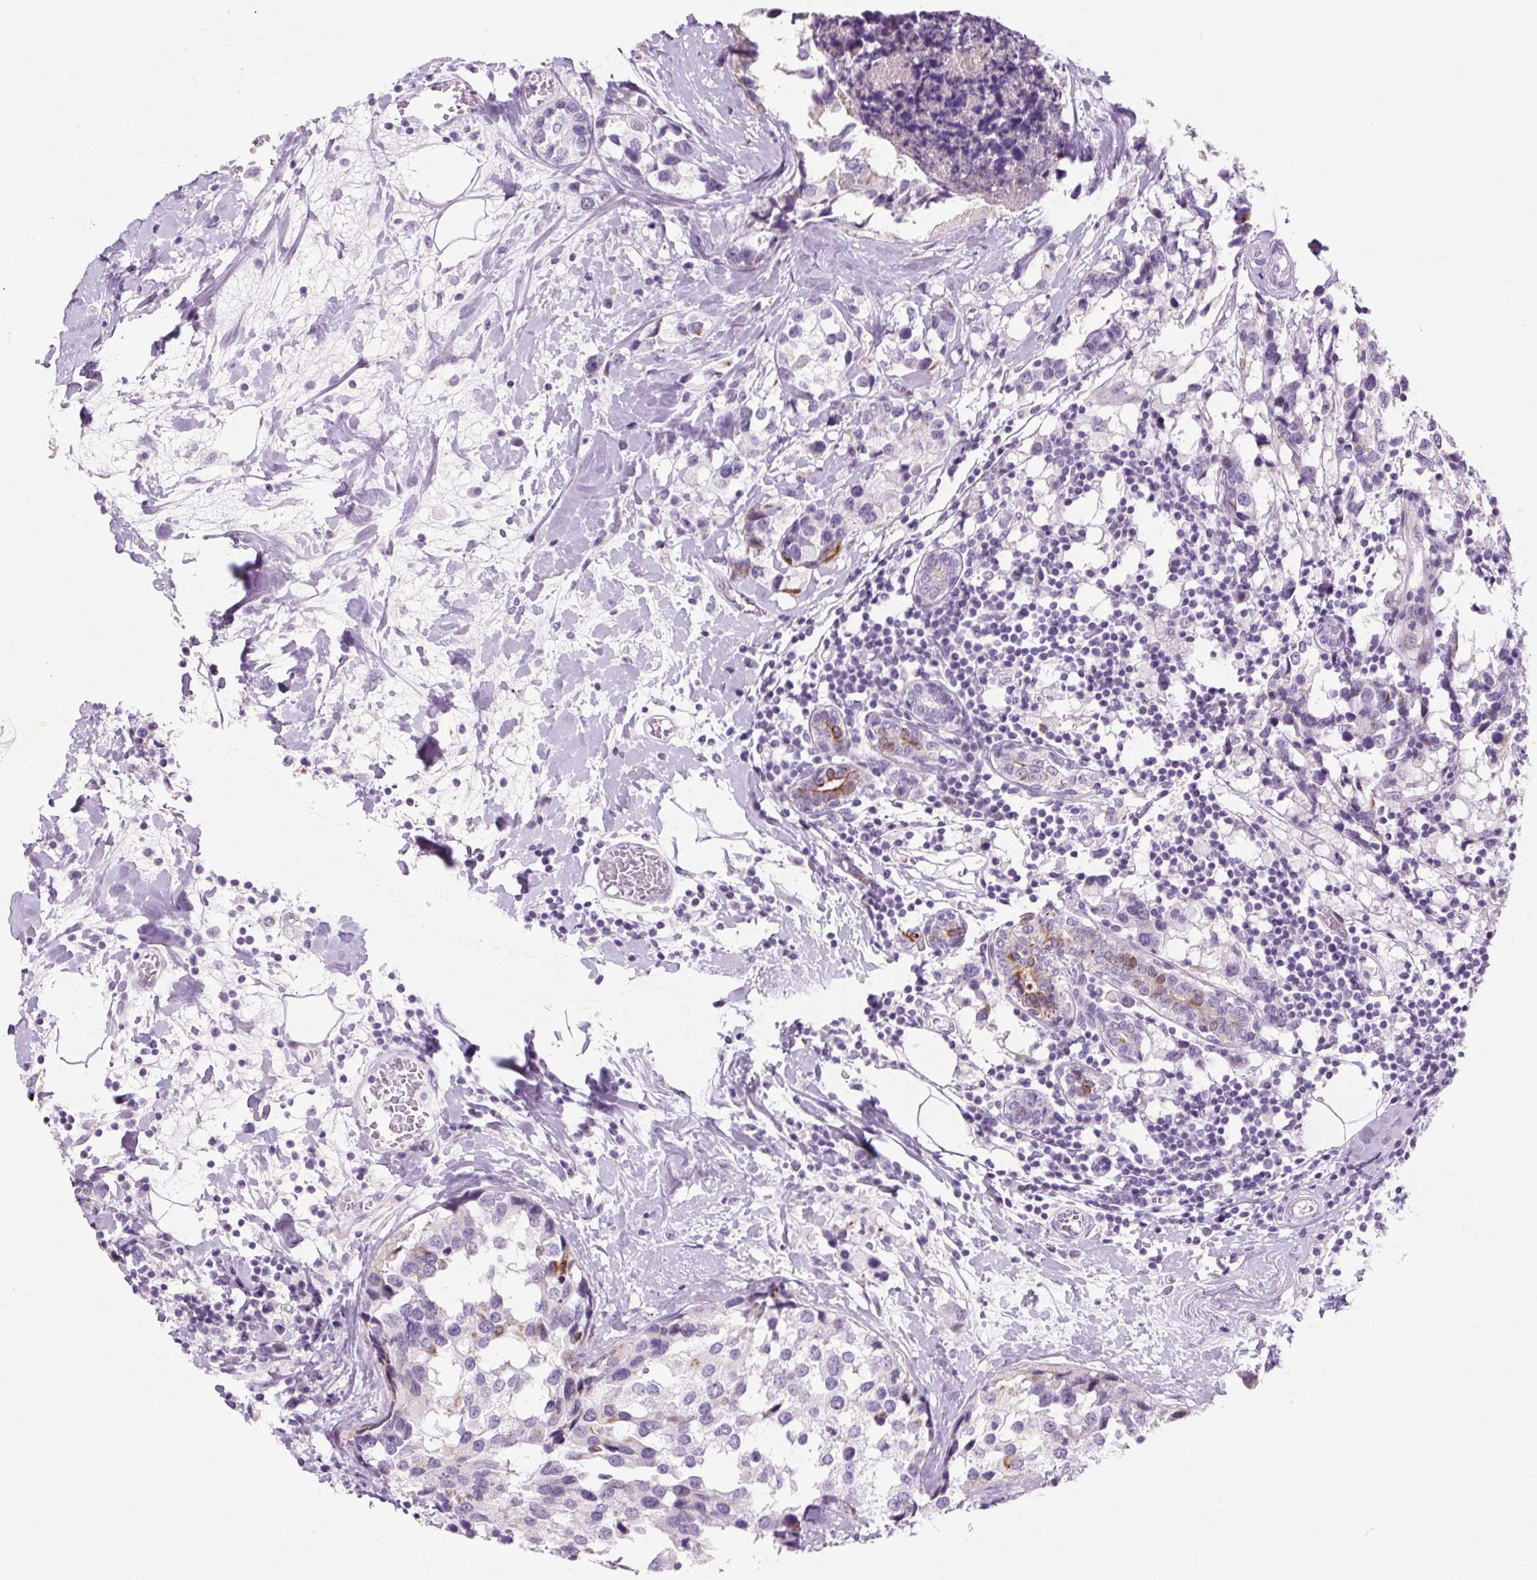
{"staining": {"intensity": "weak", "quantity": "<25%", "location": "cytoplasmic/membranous"}, "tissue": "breast cancer", "cell_type": "Tumor cells", "image_type": "cancer", "snomed": [{"axis": "morphology", "description": "Lobular carcinoma"}, {"axis": "topography", "description": "Breast"}], "caption": "DAB immunohistochemical staining of breast cancer (lobular carcinoma) displays no significant expression in tumor cells.", "gene": "IRX2", "patient": {"sex": "female", "age": 59}}